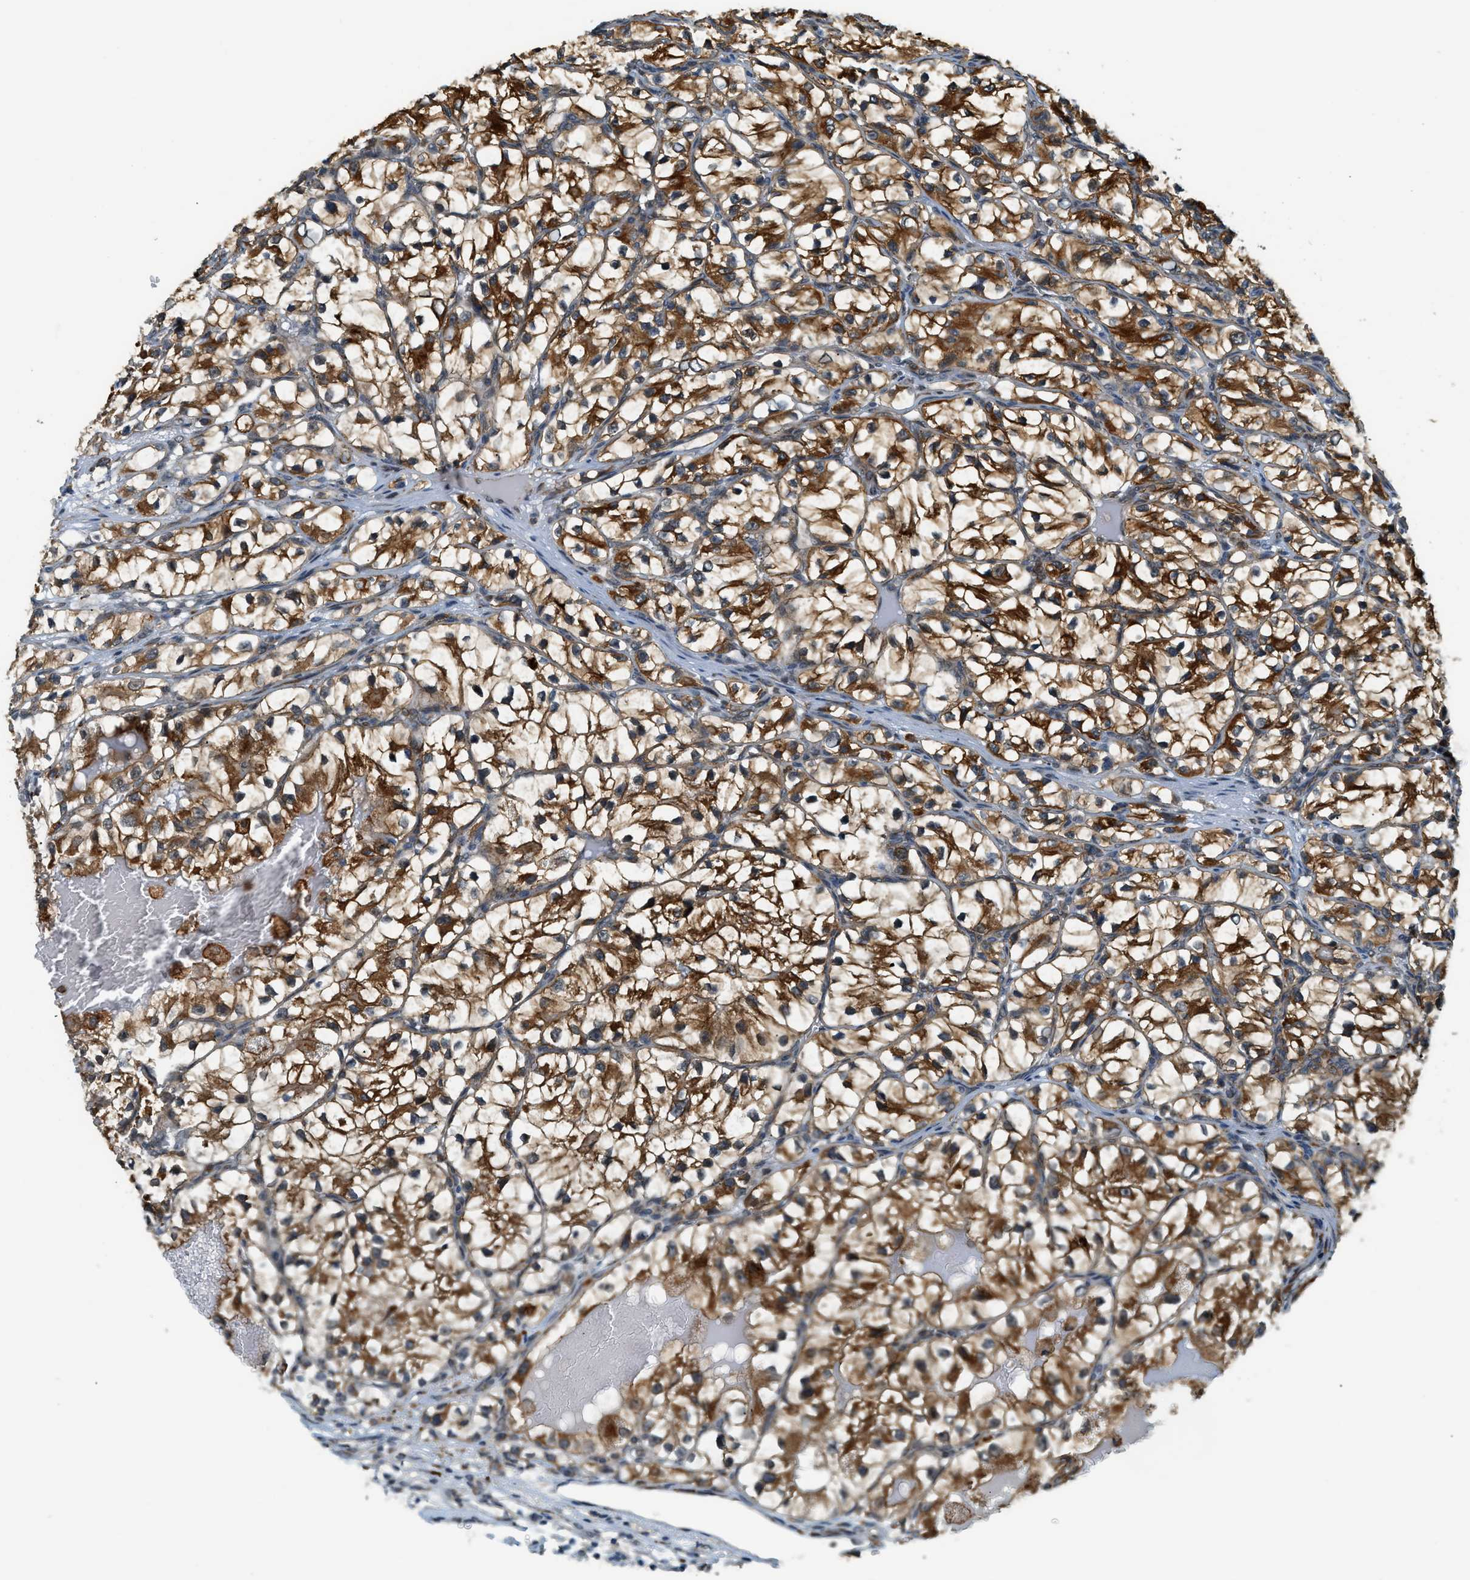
{"staining": {"intensity": "strong", "quantity": ">75%", "location": "cytoplasmic/membranous"}, "tissue": "renal cancer", "cell_type": "Tumor cells", "image_type": "cancer", "snomed": [{"axis": "morphology", "description": "Adenocarcinoma, NOS"}, {"axis": "topography", "description": "Kidney"}], "caption": "An image showing strong cytoplasmic/membranous staining in about >75% of tumor cells in renal adenocarcinoma, as visualized by brown immunohistochemical staining.", "gene": "SEMA4D", "patient": {"sex": "female", "age": 57}}